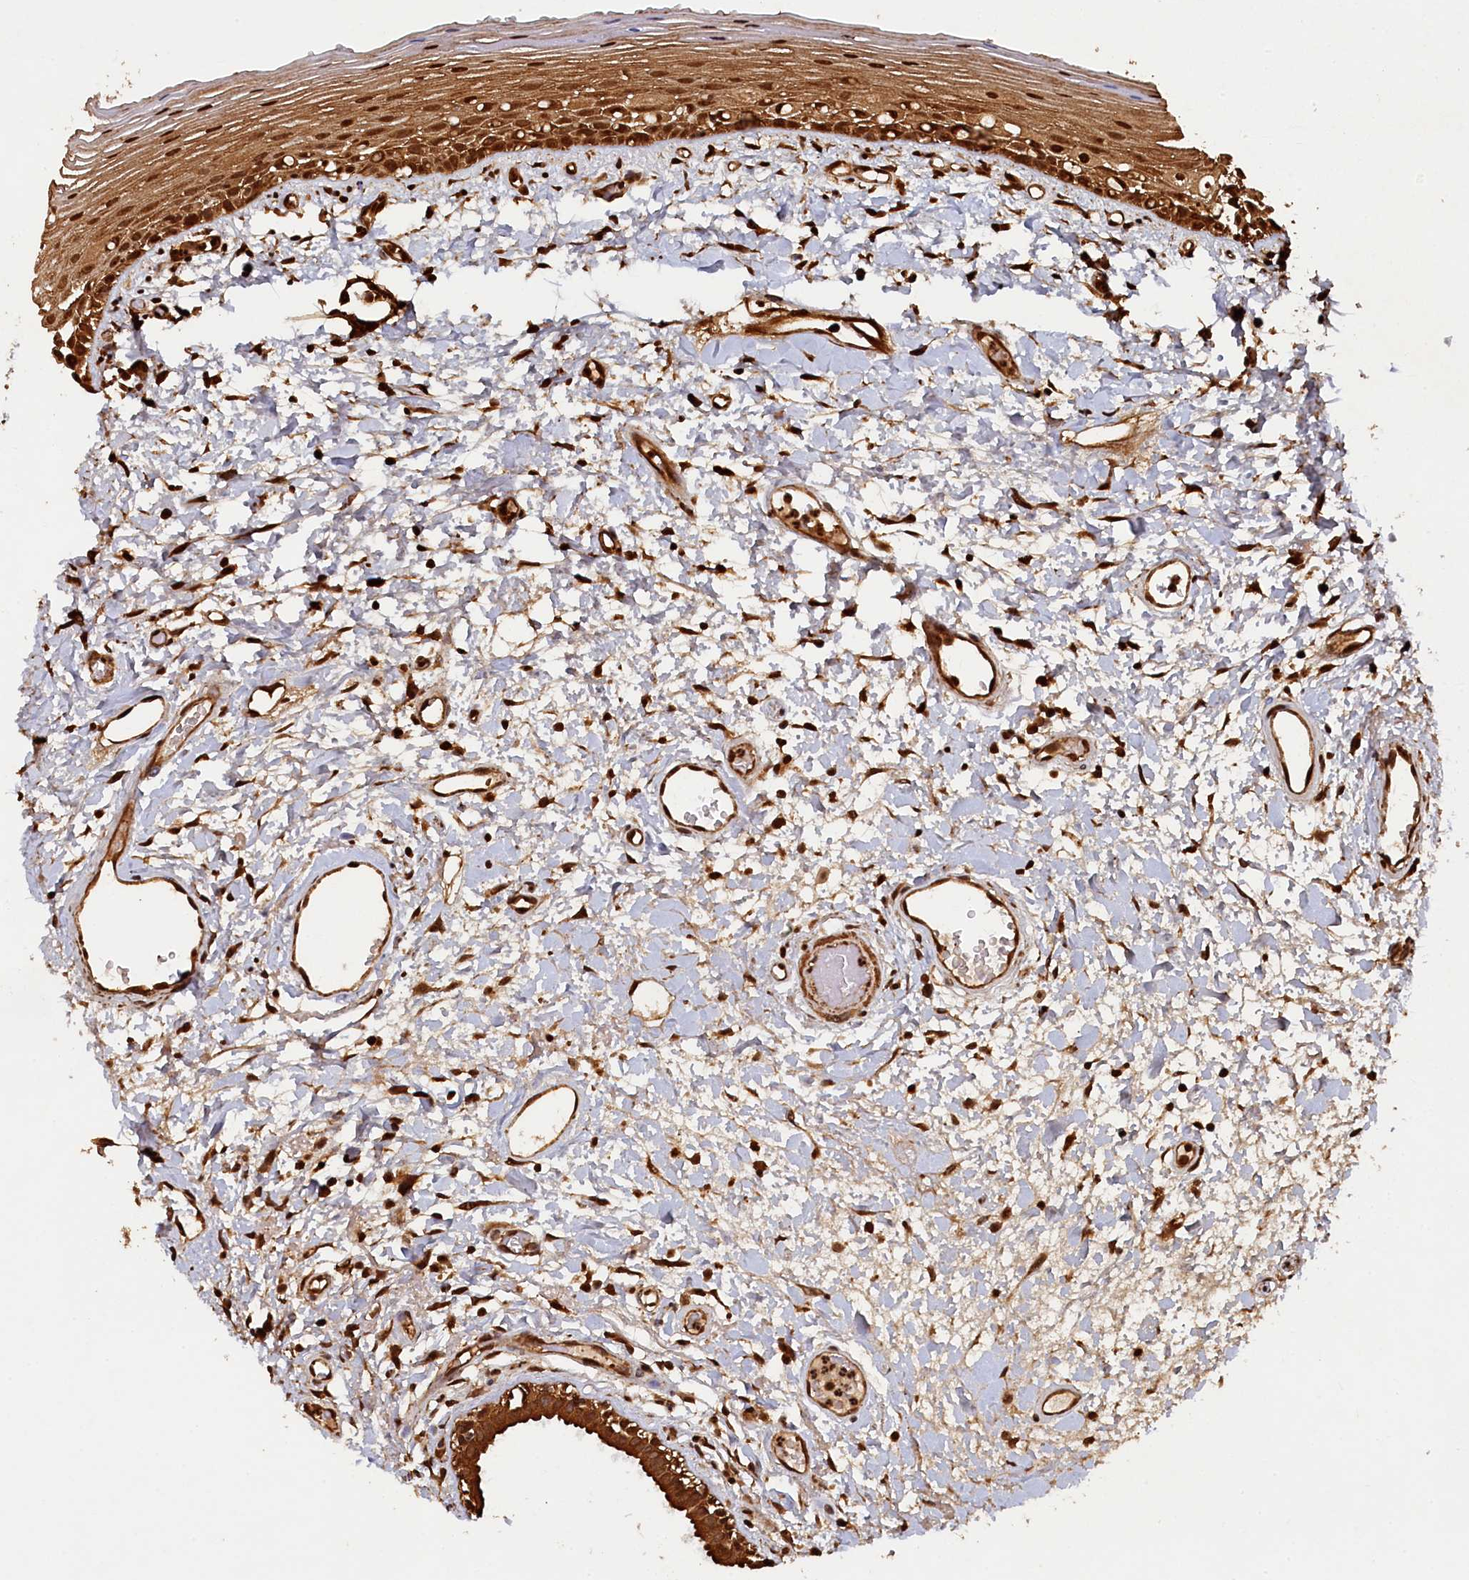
{"staining": {"intensity": "strong", "quantity": ">75%", "location": "cytoplasmic/membranous,nuclear"}, "tissue": "oral mucosa", "cell_type": "Squamous epithelial cells", "image_type": "normal", "snomed": [{"axis": "morphology", "description": "Normal tissue, NOS"}, {"axis": "topography", "description": "Oral tissue"}], "caption": "Squamous epithelial cells reveal high levels of strong cytoplasmic/membranous,nuclear staining in about >75% of cells in normal human oral mucosa.", "gene": "PIGN", "patient": {"sex": "female", "age": 76}}